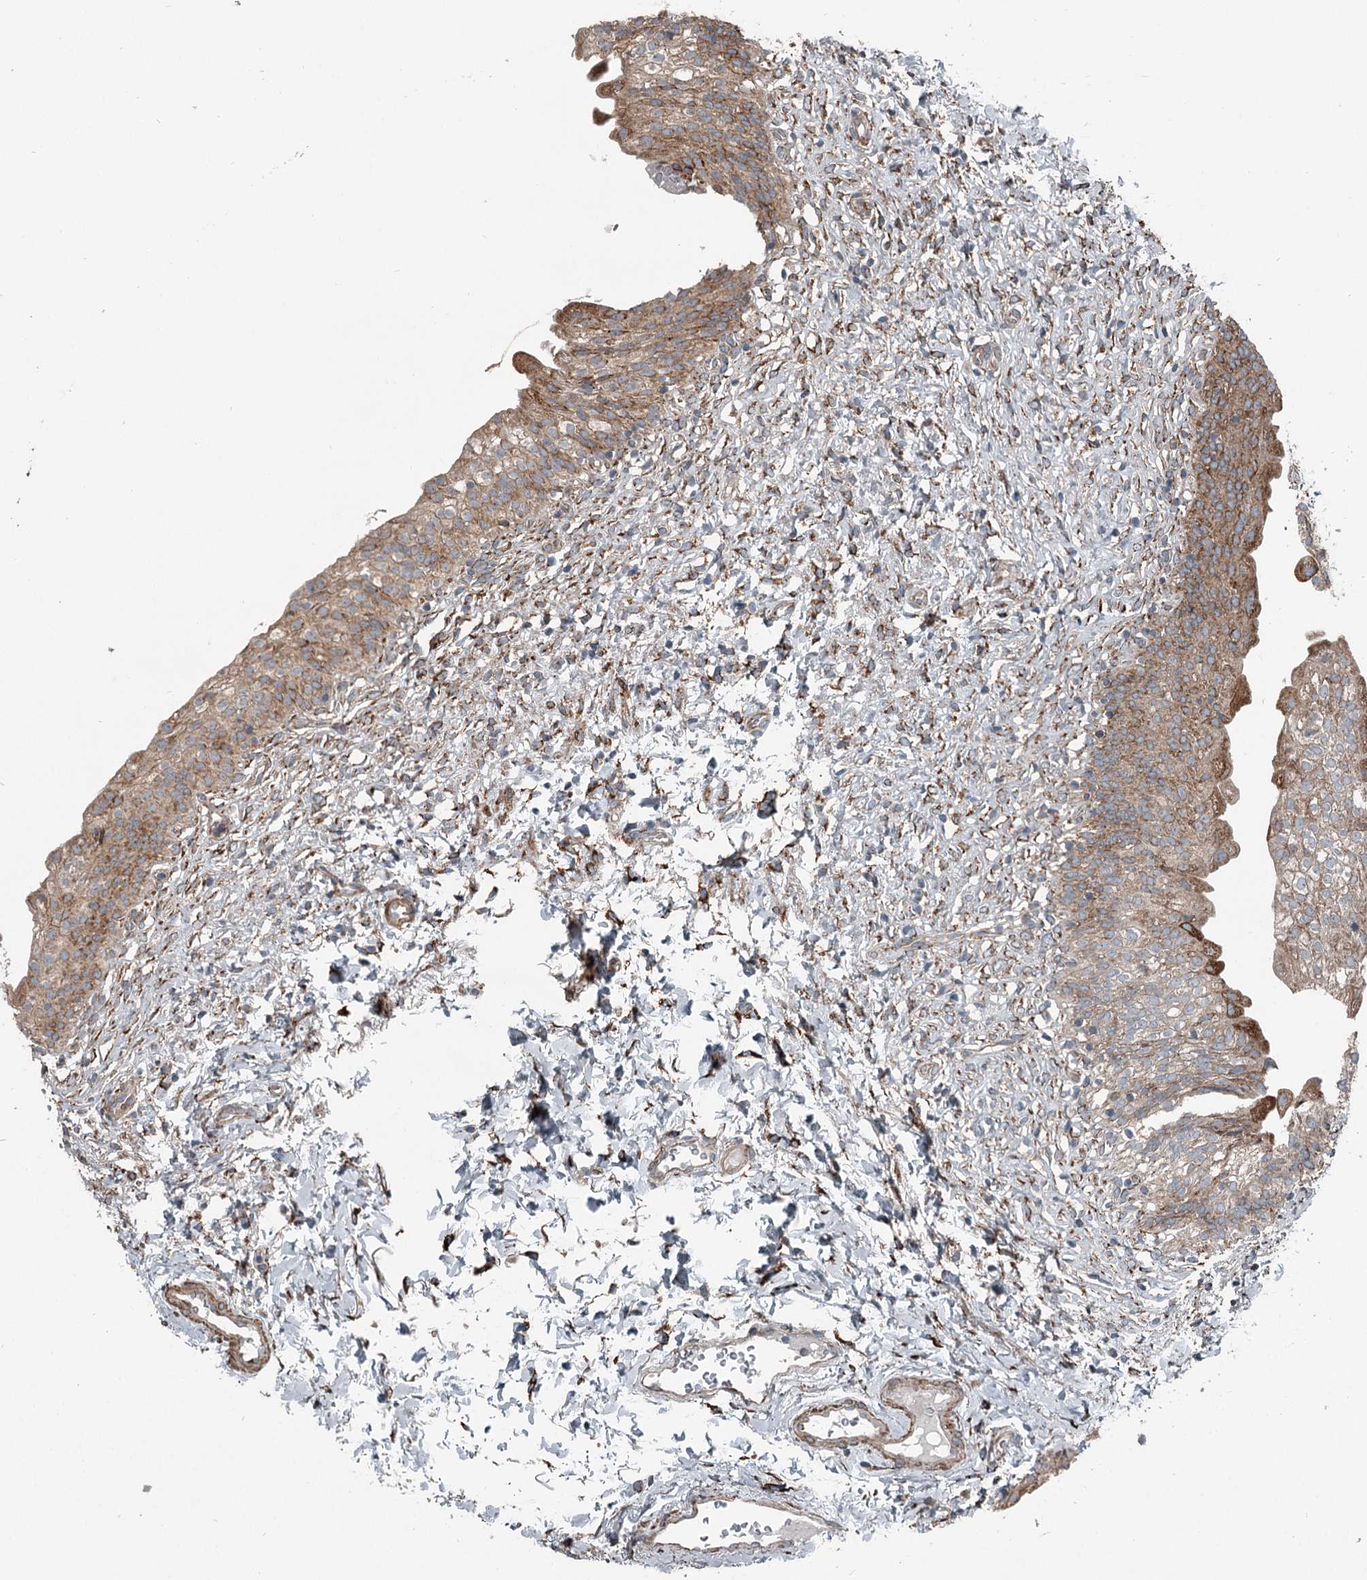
{"staining": {"intensity": "moderate", "quantity": ">75%", "location": "cytoplasmic/membranous"}, "tissue": "urinary bladder", "cell_type": "Urothelial cells", "image_type": "normal", "snomed": [{"axis": "morphology", "description": "Normal tissue, NOS"}, {"axis": "topography", "description": "Urinary bladder"}], "caption": "Protein staining by immunohistochemistry (IHC) shows moderate cytoplasmic/membranous expression in about >75% of urothelial cells in unremarkable urinary bladder.", "gene": "RASSF8", "patient": {"sex": "male", "age": 55}}